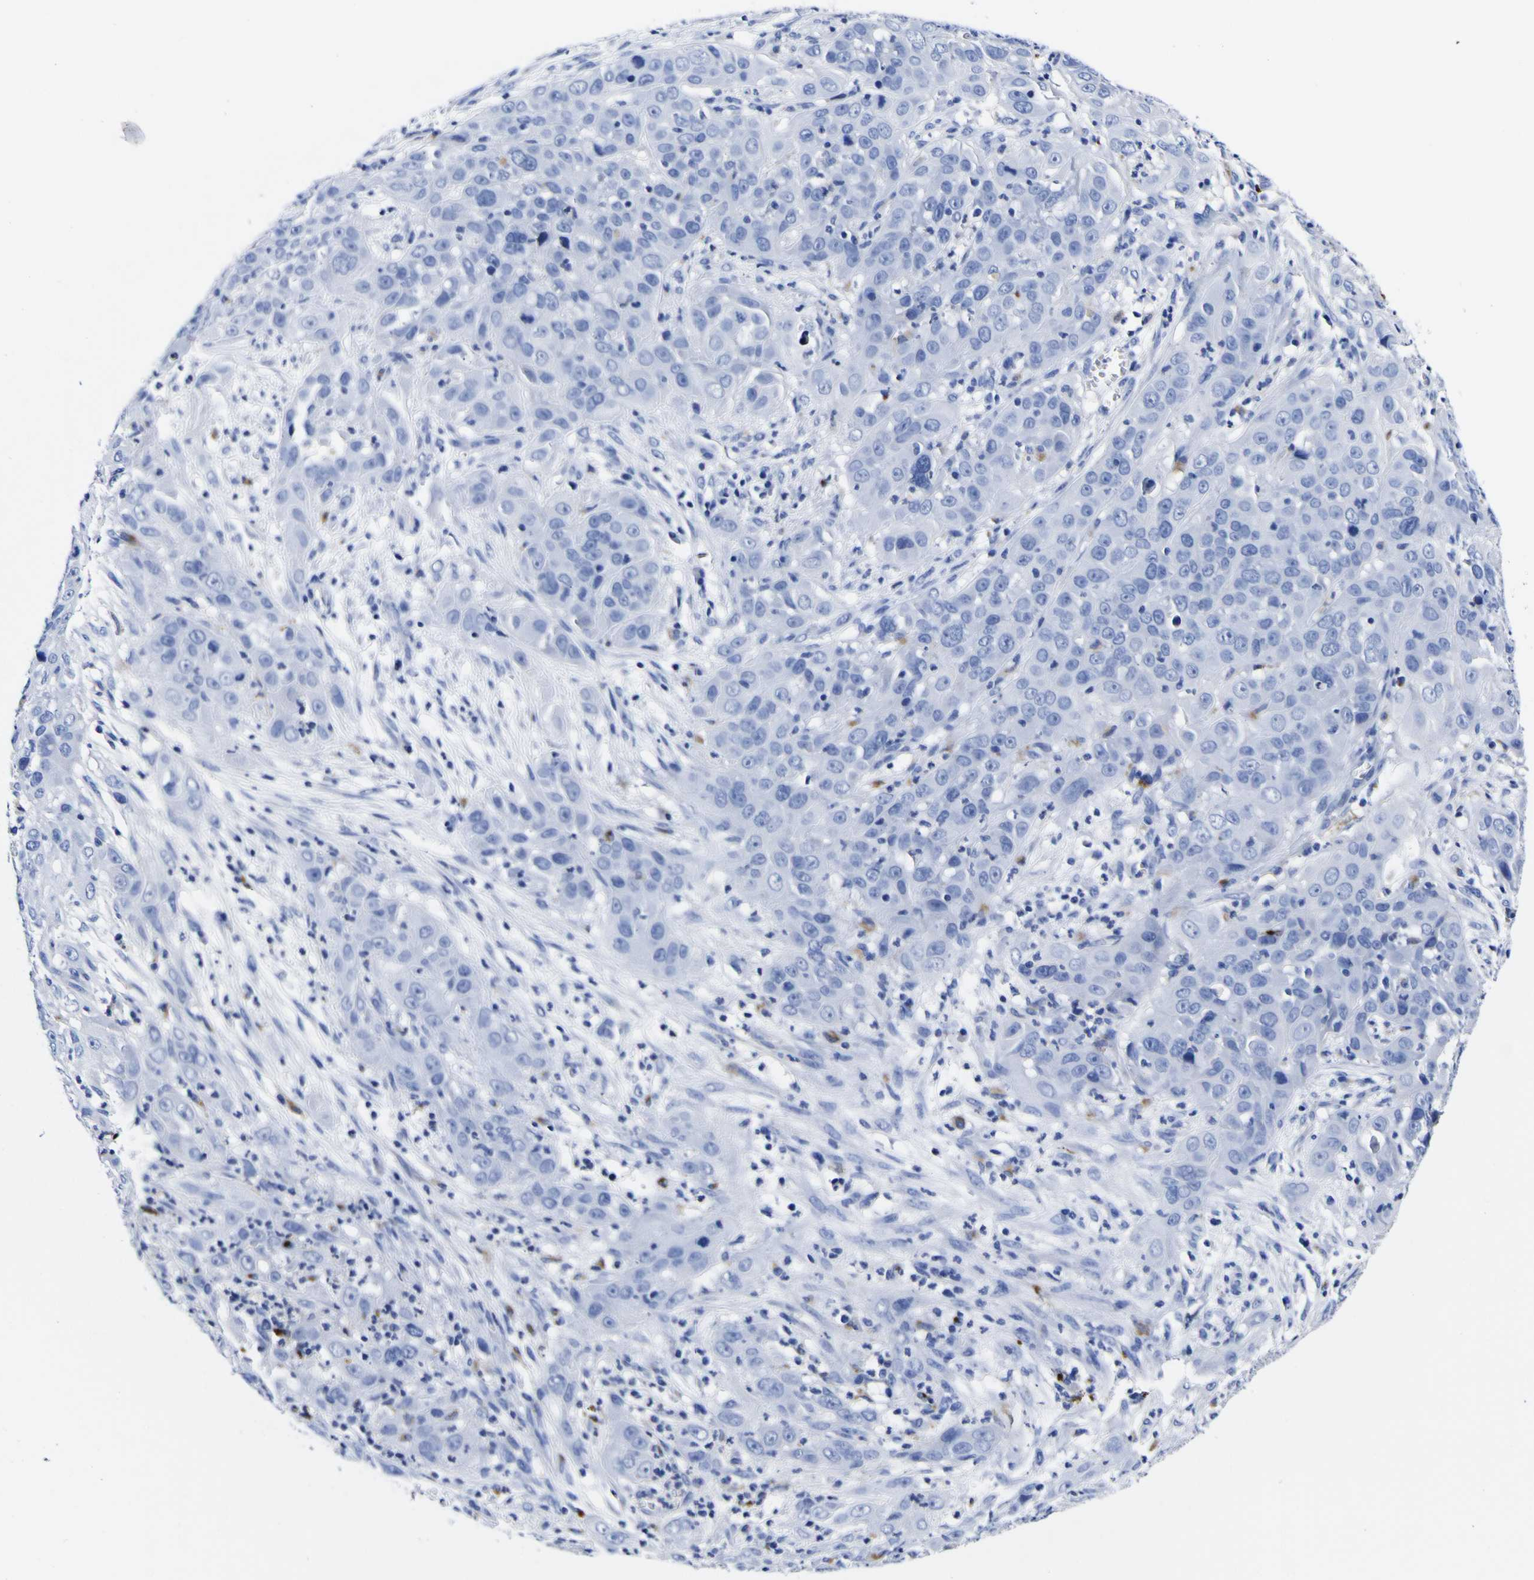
{"staining": {"intensity": "negative", "quantity": "none", "location": "none"}, "tissue": "cervical cancer", "cell_type": "Tumor cells", "image_type": "cancer", "snomed": [{"axis": "morphology", "description": "Squamous cell carcinoma, NOS"}, {"axis": "topography", "description": "Cervix"}], "caption": "IHC of cervical cancer exhibits no expression in tumor cells.", "gene": "HLA-DQA1", "patient": {"sex": "female", "age": 32}}